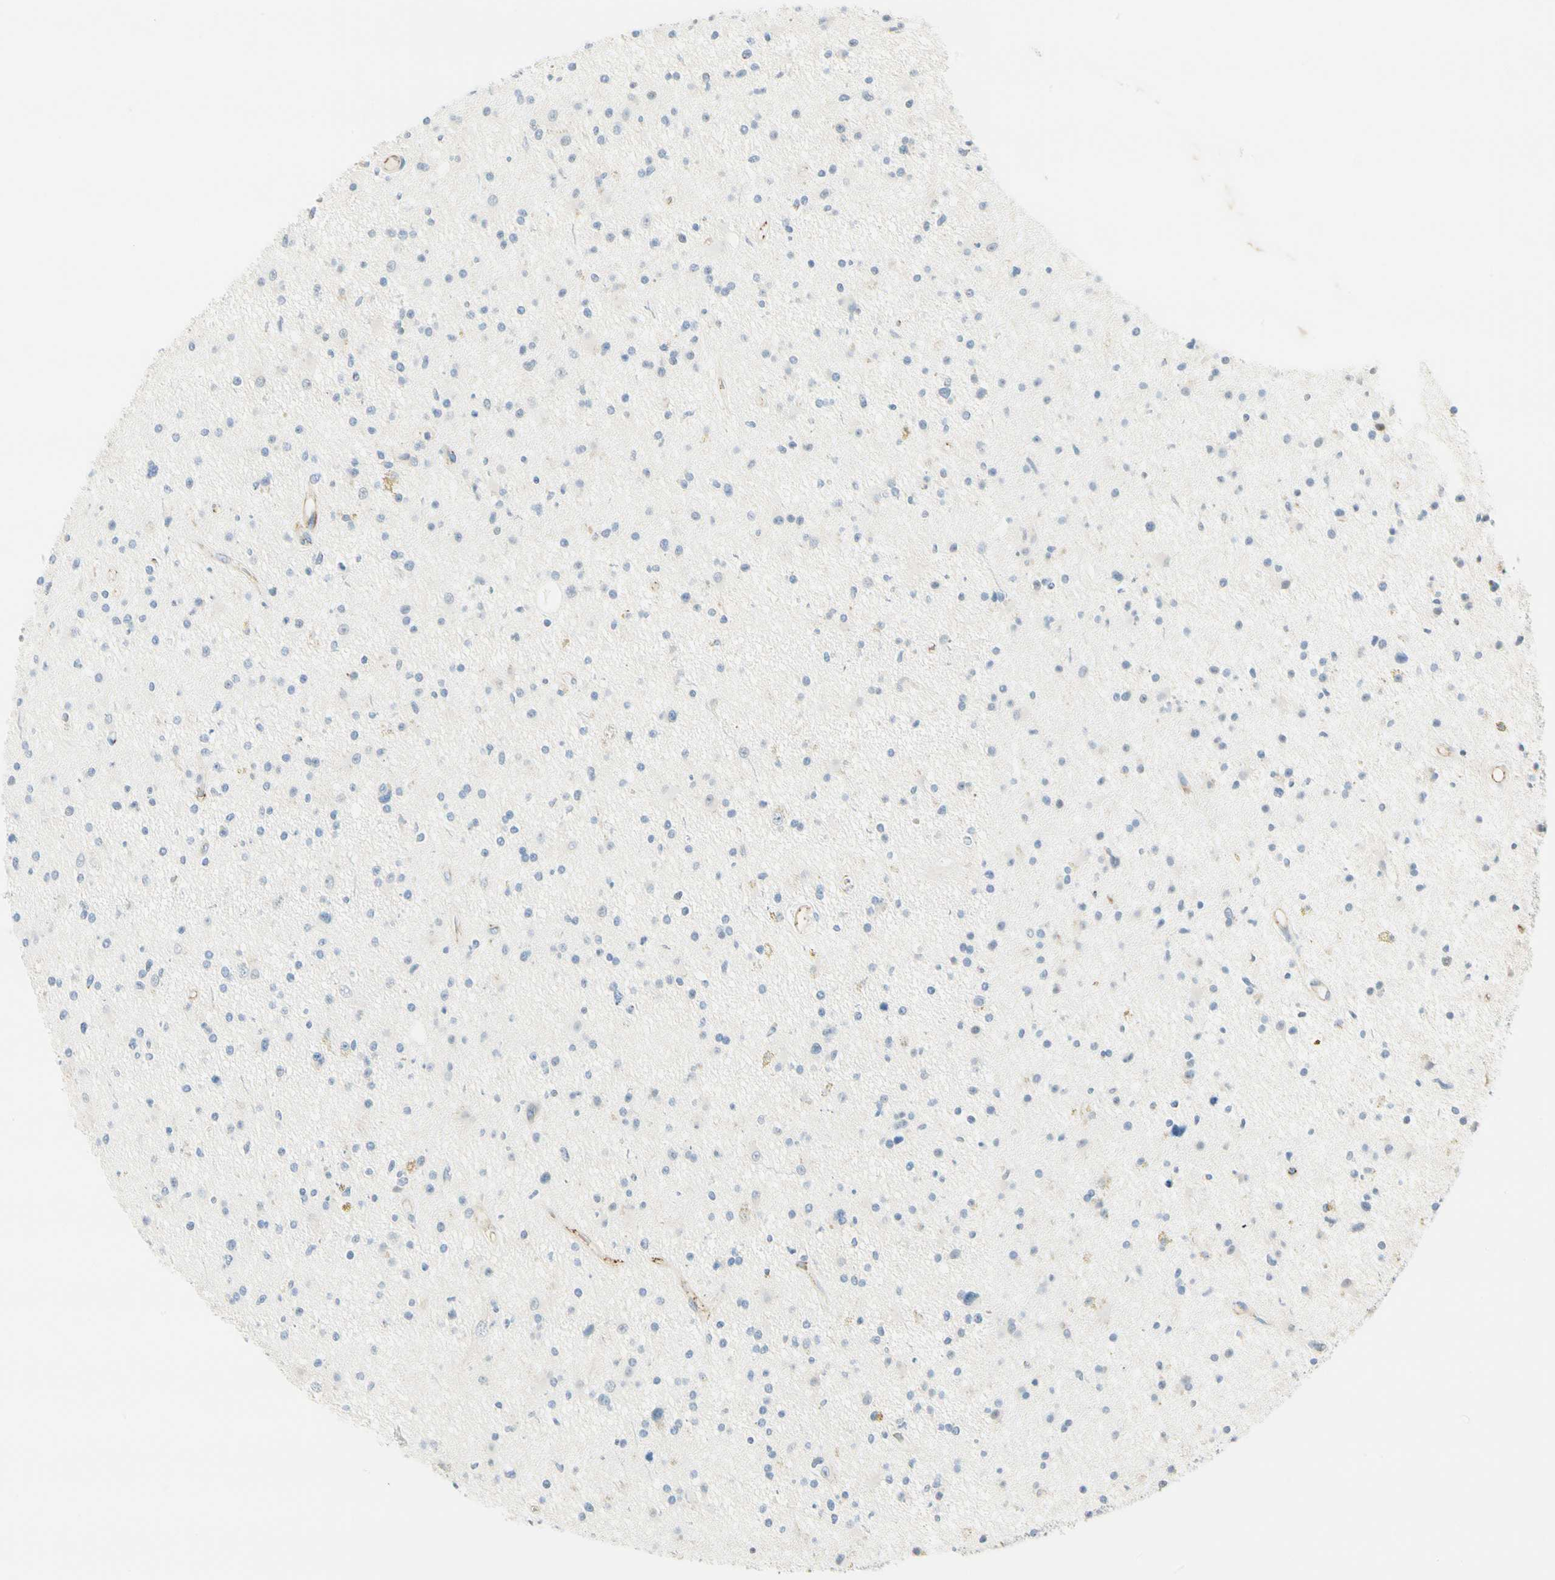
{"staining": {"intensity": "weak", "quantity": "<25%", "location": "cytoplasmic/membranous"}, "tissue": "glioma", "cell_type": "Tumor cells", "image_type": "cancer", "snomed": [{"axis": "morphology", "description": "Glioma, malignant, High grade"}, {"axis": "topography", "description": "Brain"}], "caption": "DAB immunohistochemical staining of malignant glioma (high-grade) reveals no significant expression in tumor cells.", "gene": "VPS9D1", "patient": {"sex": "male", "age": 33}}